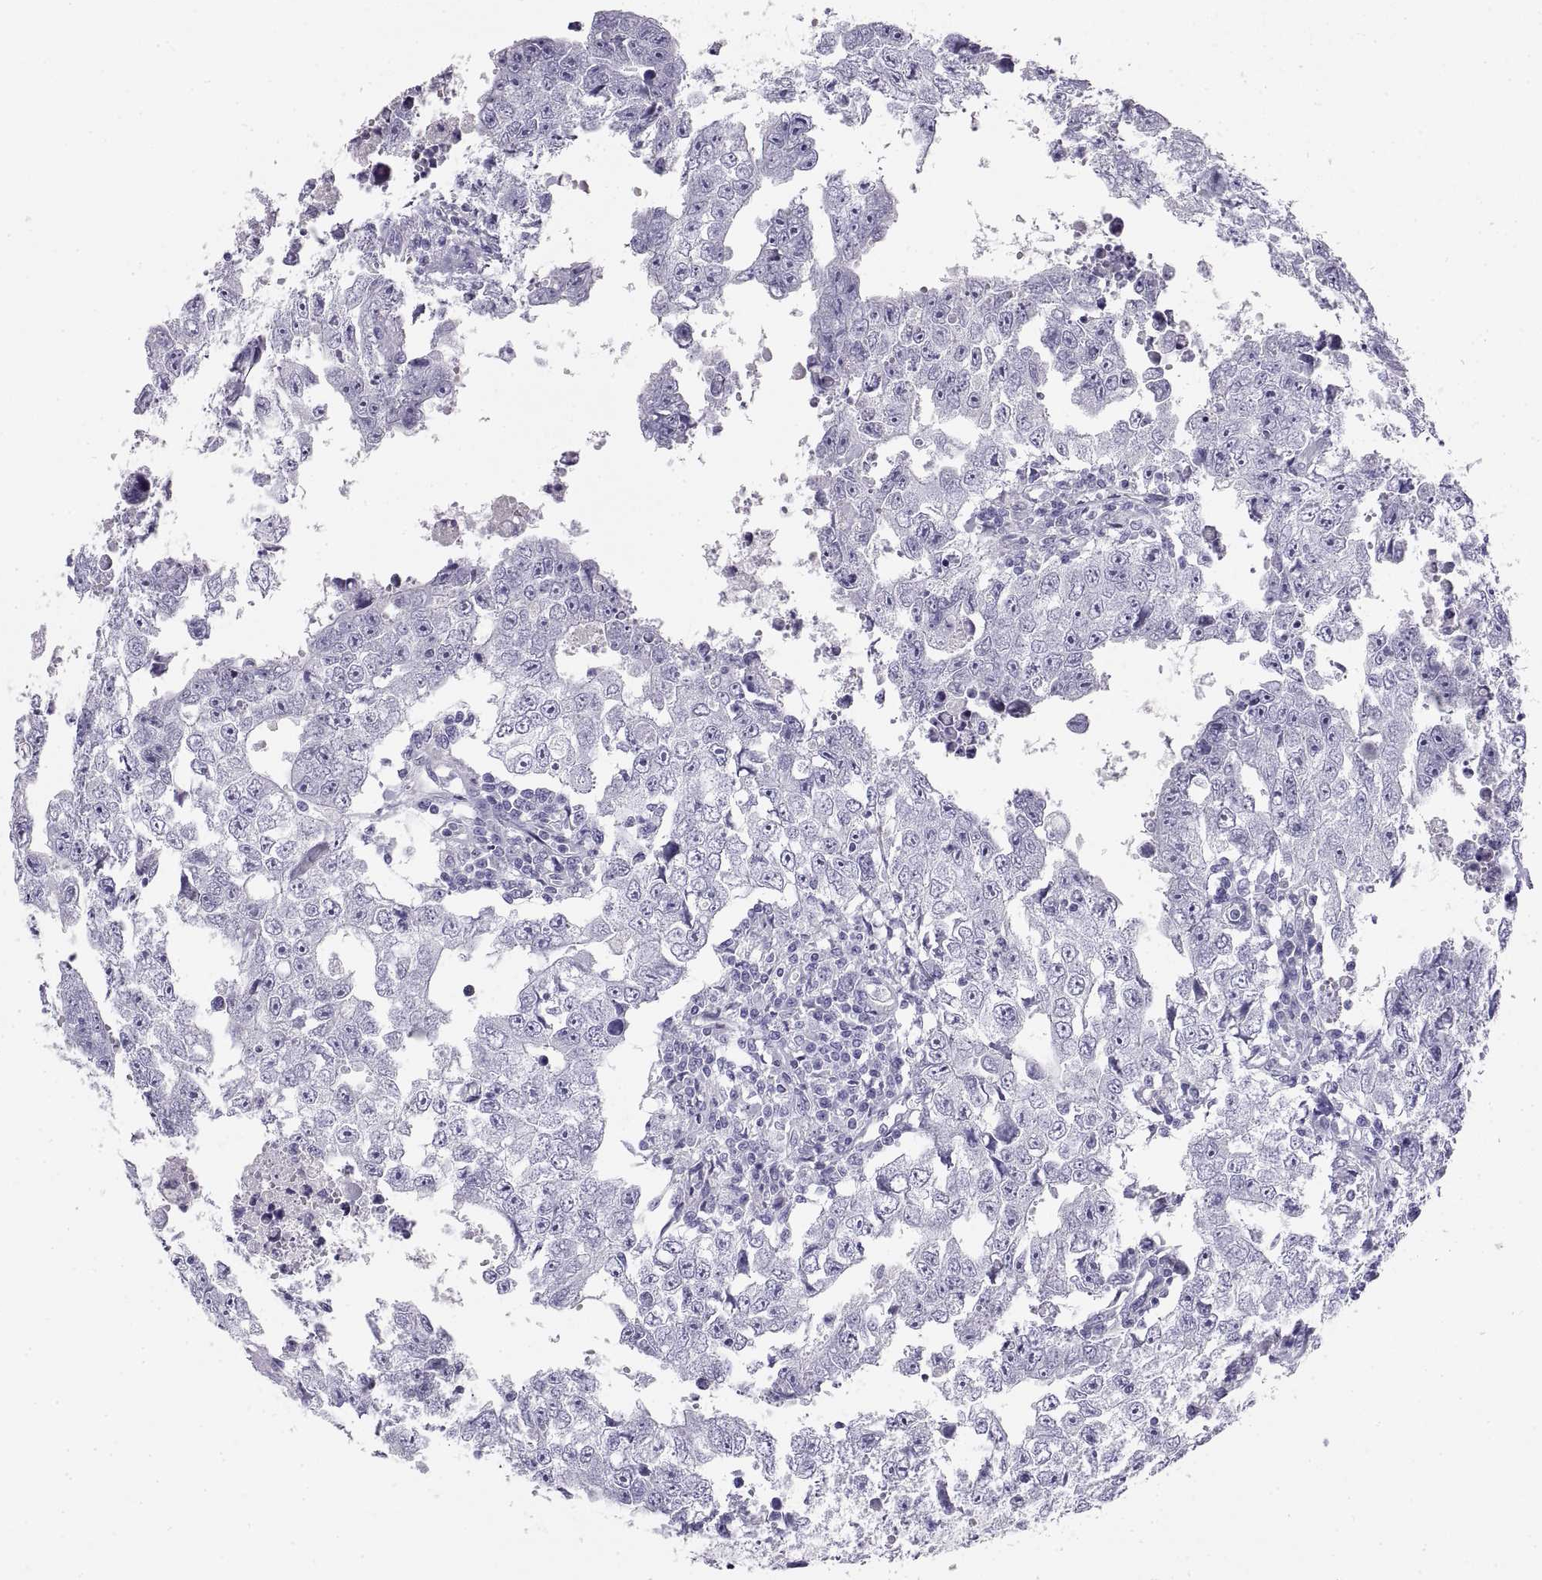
{"staining": {"intensity": "negative", "quantity": "none", "location": "none"}, "tissue": "testis cancer", "cell_type": "Tumor cells", "image_type": "cancer", "snomed": [{"axis": "morphology", "description": "Carcinoma, Embryonal, NOS"}, {"axis": "topography", "description": "Testis"}], "caption": "Human testis cancer stained for a protein using immunohistochemistry exhibits no expression in tumor cells.", "gene": "RLBP1", "patient": {"sex": "male", "age": 36}}